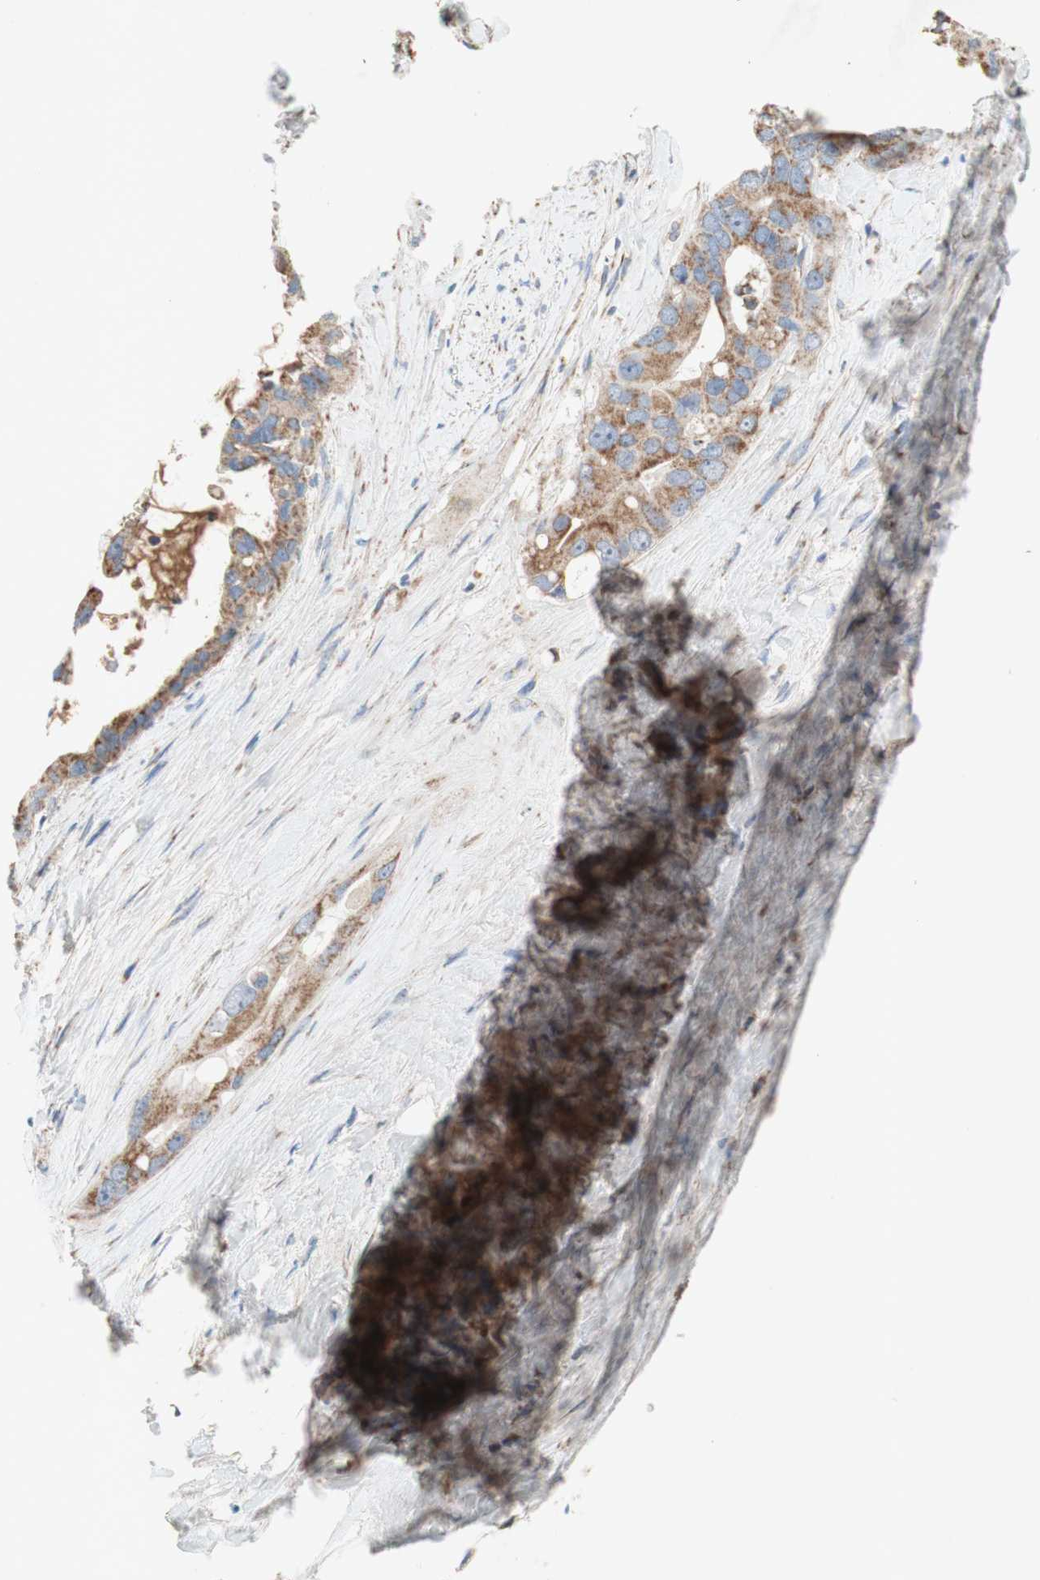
{"staining": {"intensity": "moderate", "quantity": ">75%", "location": "cytoplasmic/membranous"}, "tissue": "liver cancer", "cell_type": "Tumor cells", "image_type": "cancer", "snomed": [{"axis": "morphology", "description": "Cholangiocarcinoma"}, {"axis": "topography", "description": "Liver"}], "caption": "There is medium levels of moderate cytoplasmic/membranous positivity in tumor cells of liver cancer, as demonstrated by immunohistochemical staining (brown color).", "gene": "SDHB", "patient": {"sex": "female", "age": 65}}